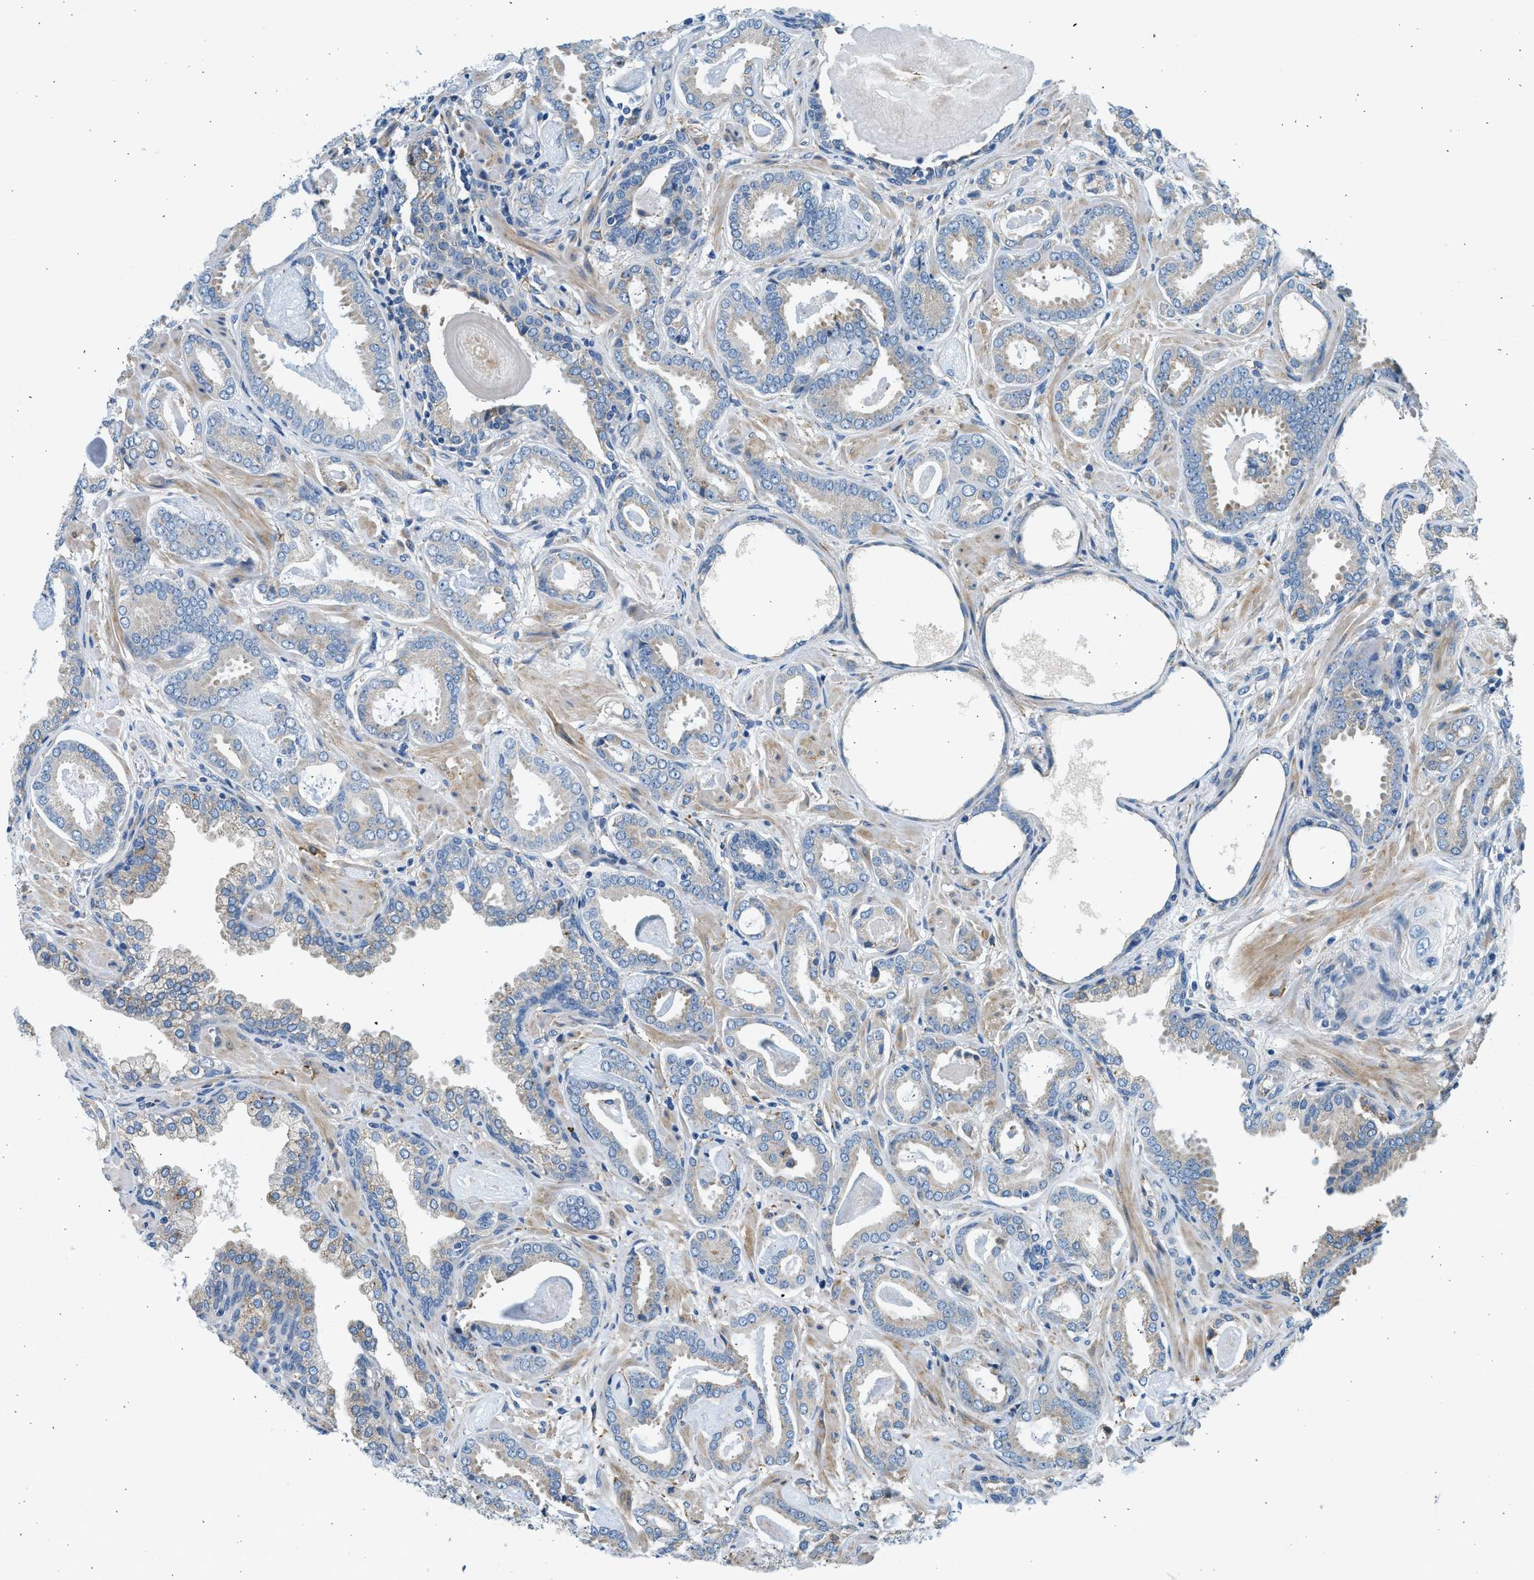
{"staining": {"intensity": "negative", "quantity": "none", "location": "none"}, "tissue": "prostate cancer", "cell_type": "Tumor cells", "image_type": "cancer", "snomed": [{"axis": "morphology", "description": "Adenocarcinoma, Low grade"}, {"axis": "topography", "description": "Prostate"}], "caption": "The photomicrograph displays no significant positivity in tumor cells of low-grade adenocarcinoma (prostate).", "gene": "CNTN6", "patient": {"sex": "male", "age": 53}}